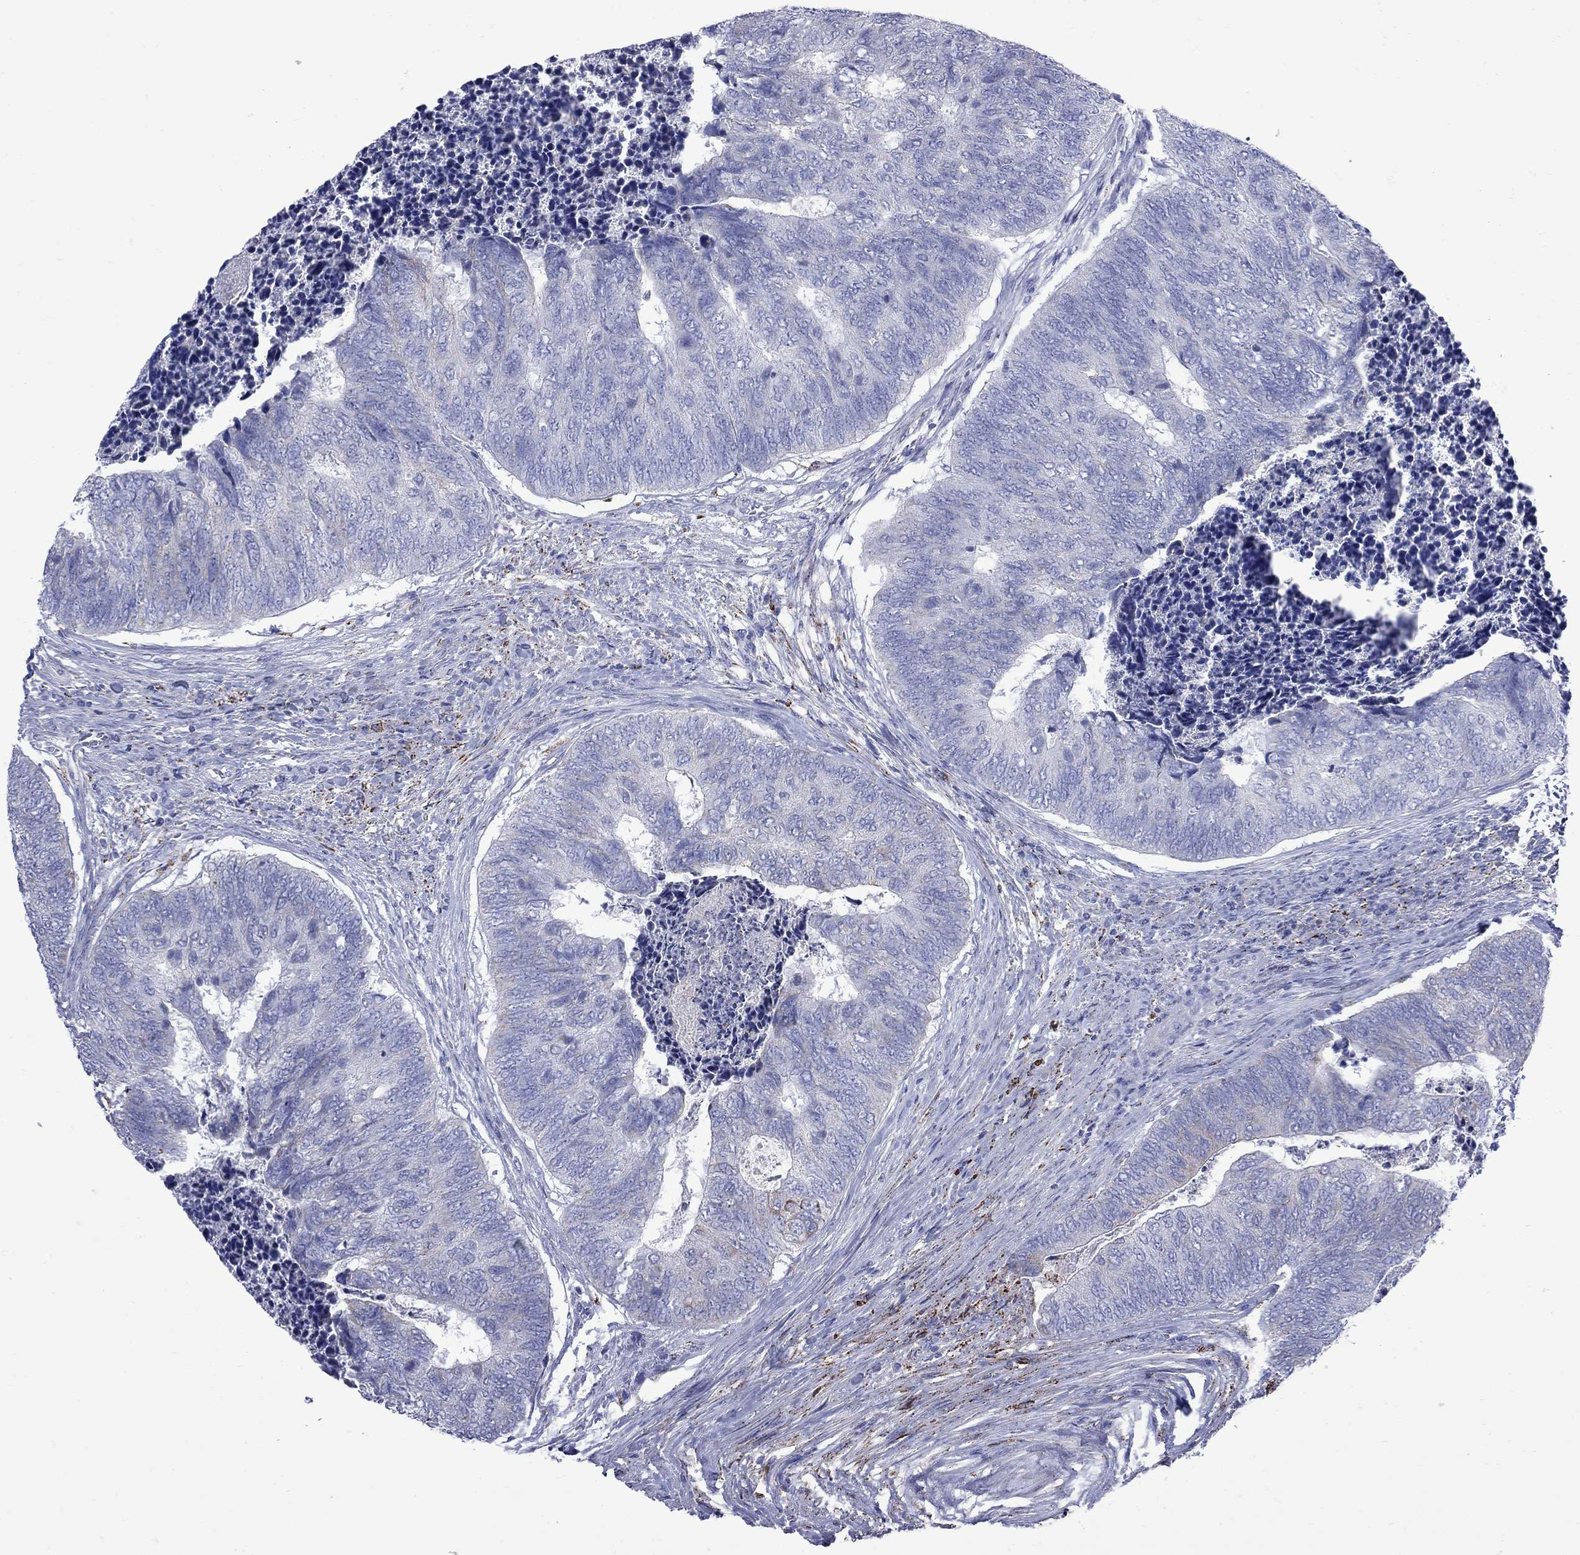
{"staining": {"intensity": "negative", "quantity": "none", "location": "none"}, "tissue": "colorectal cancer", "cell_type": "Tumor cells", "image_type": "cancer", "snomed": [{"axis": "morphology", "description": "Adenocarcinoma, NOS"}, {"axis": "topography", "description": "Colon"}], "caption": "This histopathology image is of colorectal cancer stained with IHC to label a protein in brown with the nuclei are counter-stained blue. There is no staining in tumor cells.", "gene": "SESTD1", "patient": {"sex": "female", "age": 67}}